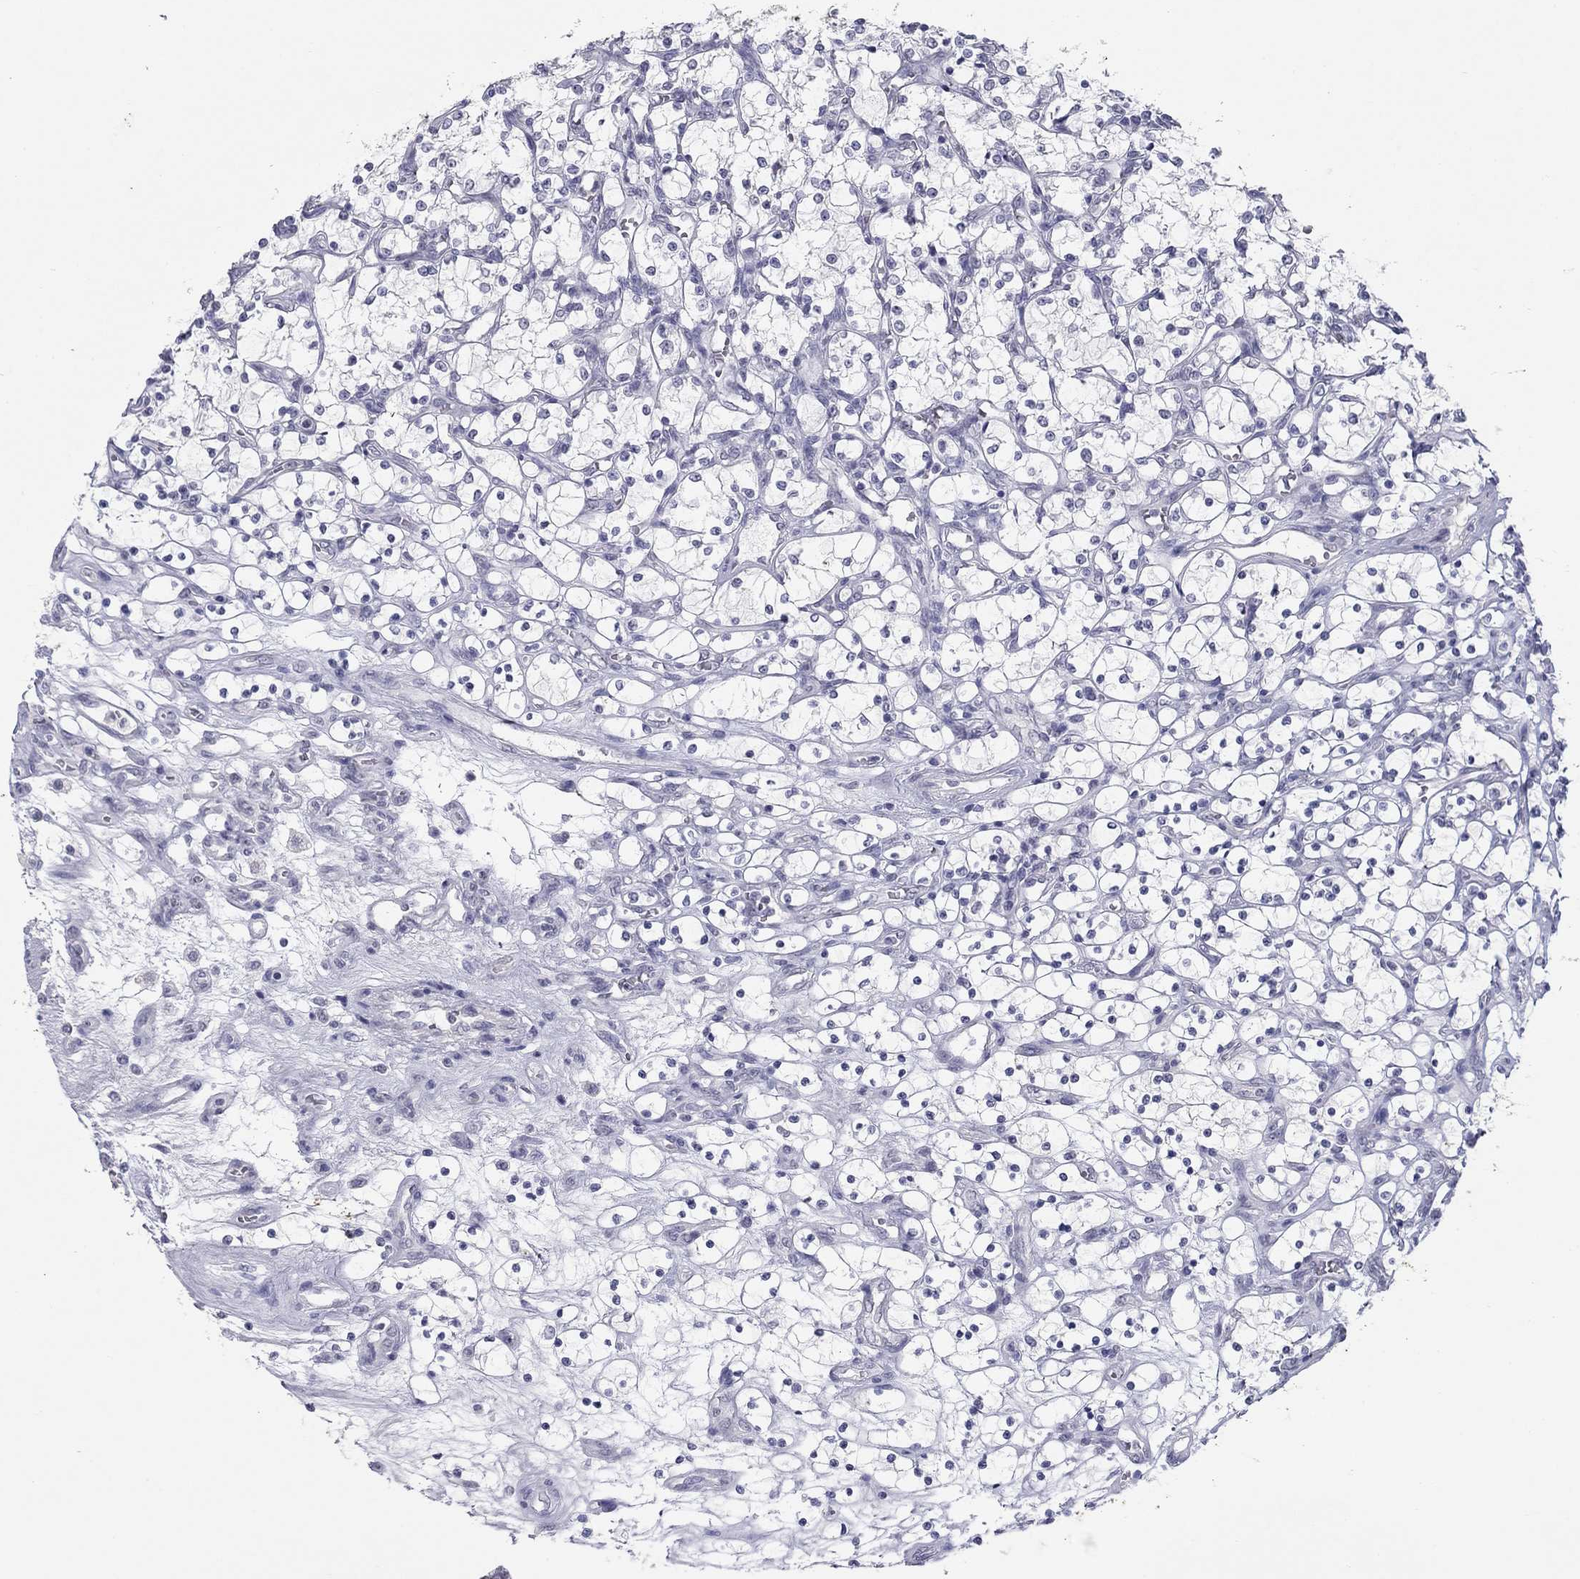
{"staining": {"intensity": "negative", "quantity": "none", "location": "none"}, "tissue": "renal cancer", "cell_type": "Tumor cells", "image_type": "cancer", "snomed": [{"axis": "morphology", "description": "Adenocarcinoma, NOS"}, {"axis": "topography", "description": "Kidney"}], "caption": "Photomicrograph shows no significant protein staining in tumor cells of adenocarcinoma (renal).", "gene": "KRT75", "patient": {"sex": "female", "age": 69}}